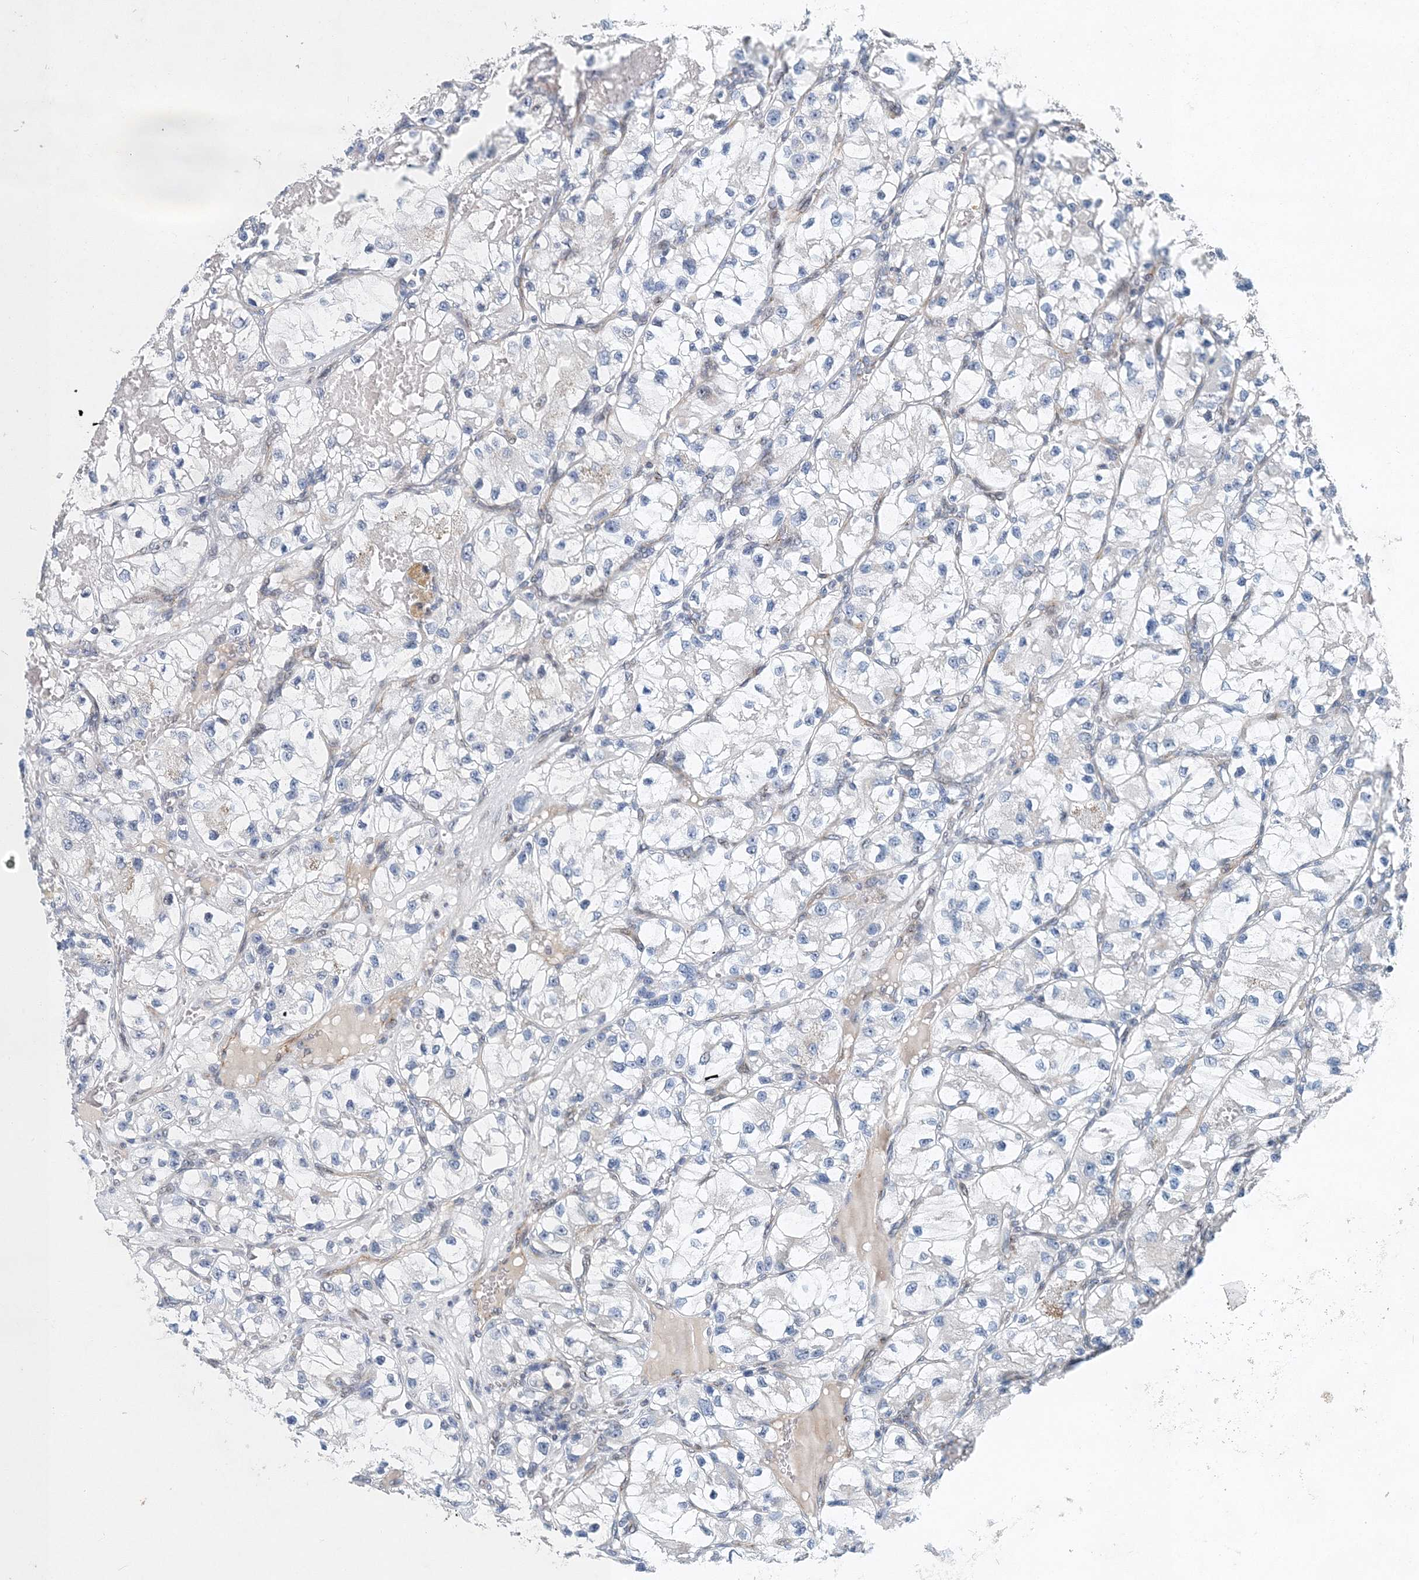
{"staining": {"intensity": "negative", "quantity": "none", "location": "none"}, "tissue": "renal cancer", "cell_type": "Tumor cells", "image_type": "cancer", "snomed": [{"axis": "morphology", "description": "Adenocarcinoma, NOS"}, {"axis": "topography", "description": "Kidney"}], "caption": "Image shows no significant protein expression in tumor cells of renal cancer.", "gene": "UIMC1", "patient": {"sex": "female", "age": 57}}